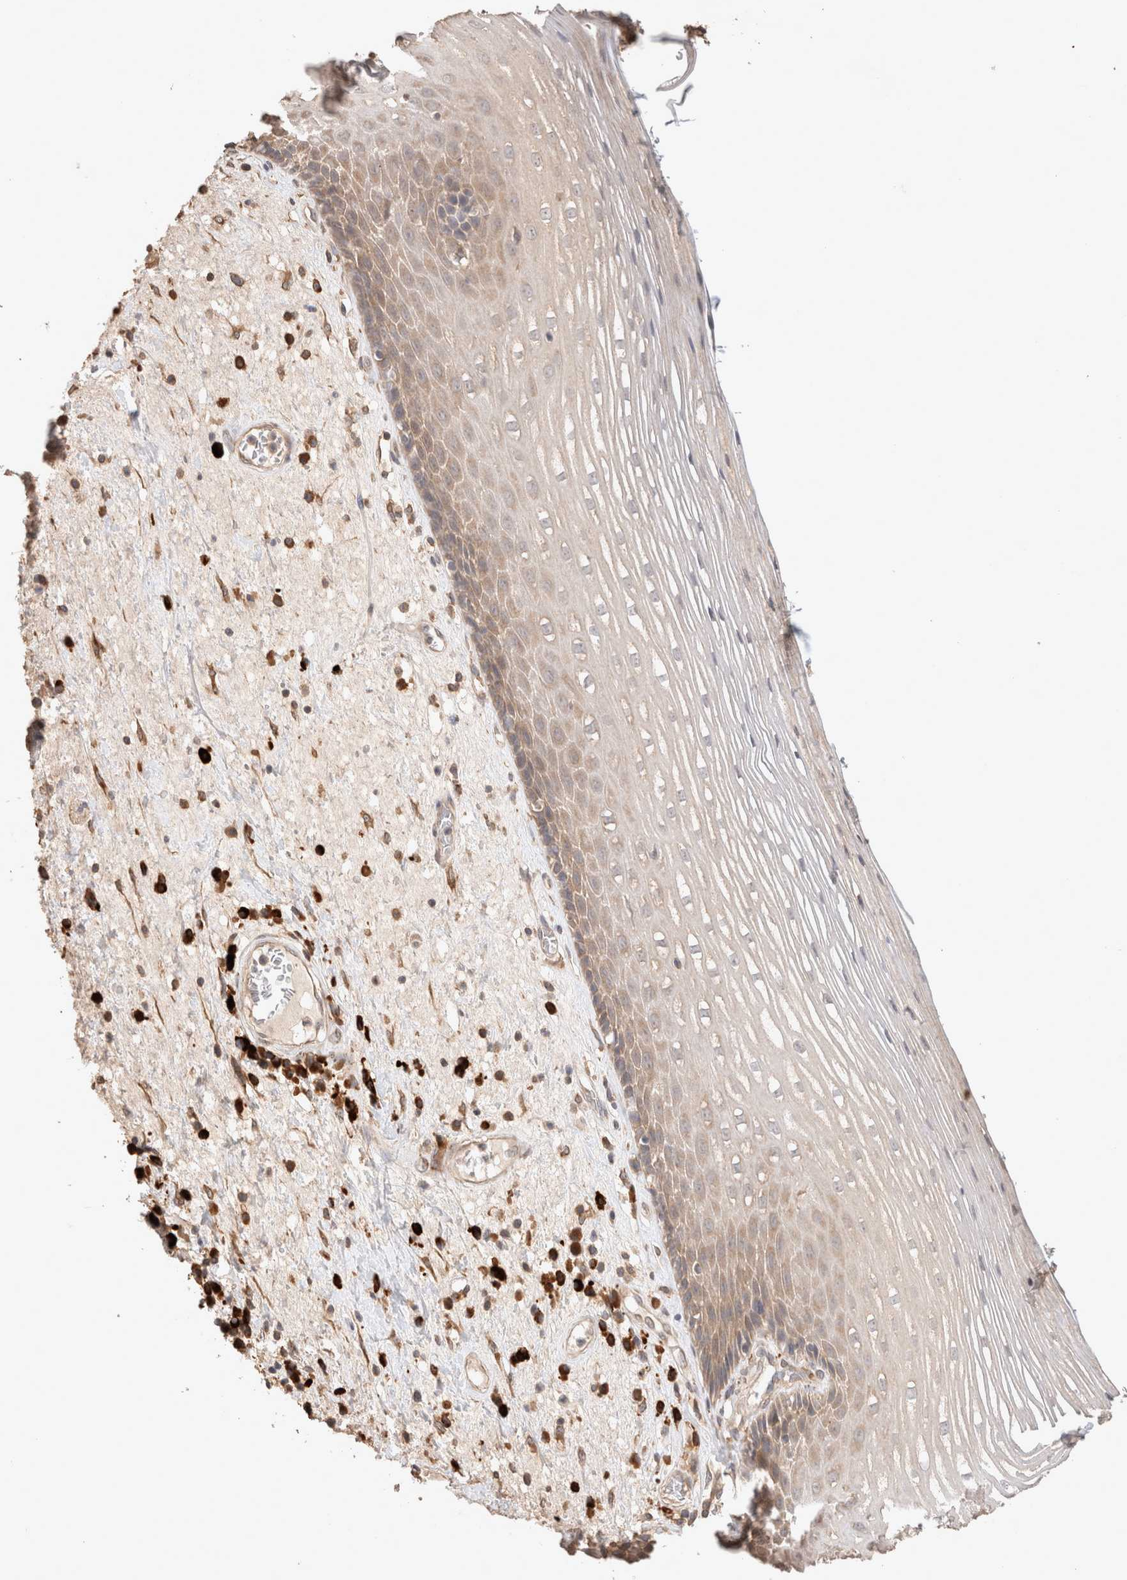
{"staining": {"intensity": "moderate", "quantity": "<25%", "location": "cytoplasmic/membranous"}, "tissue": "esophagus", "cell_type": "Squamous epithelial cells", "image_type": "normal", "snomed": [{"axis": "morphology", "description": "Normal tissue, NOS"}, {"axis": "morphology", "description": "Adenocarcinoma, NOS"}, {"axis": "topography", "description": "Esophagus"}], "caption": "Squamous epithelial cells demonstrate low levels of moderate cytoplasmic/membranous positivity in about <25% of cells in normal esophagus.", "gene": "HROB", "patient": {"sex": "male", "age": 62}}